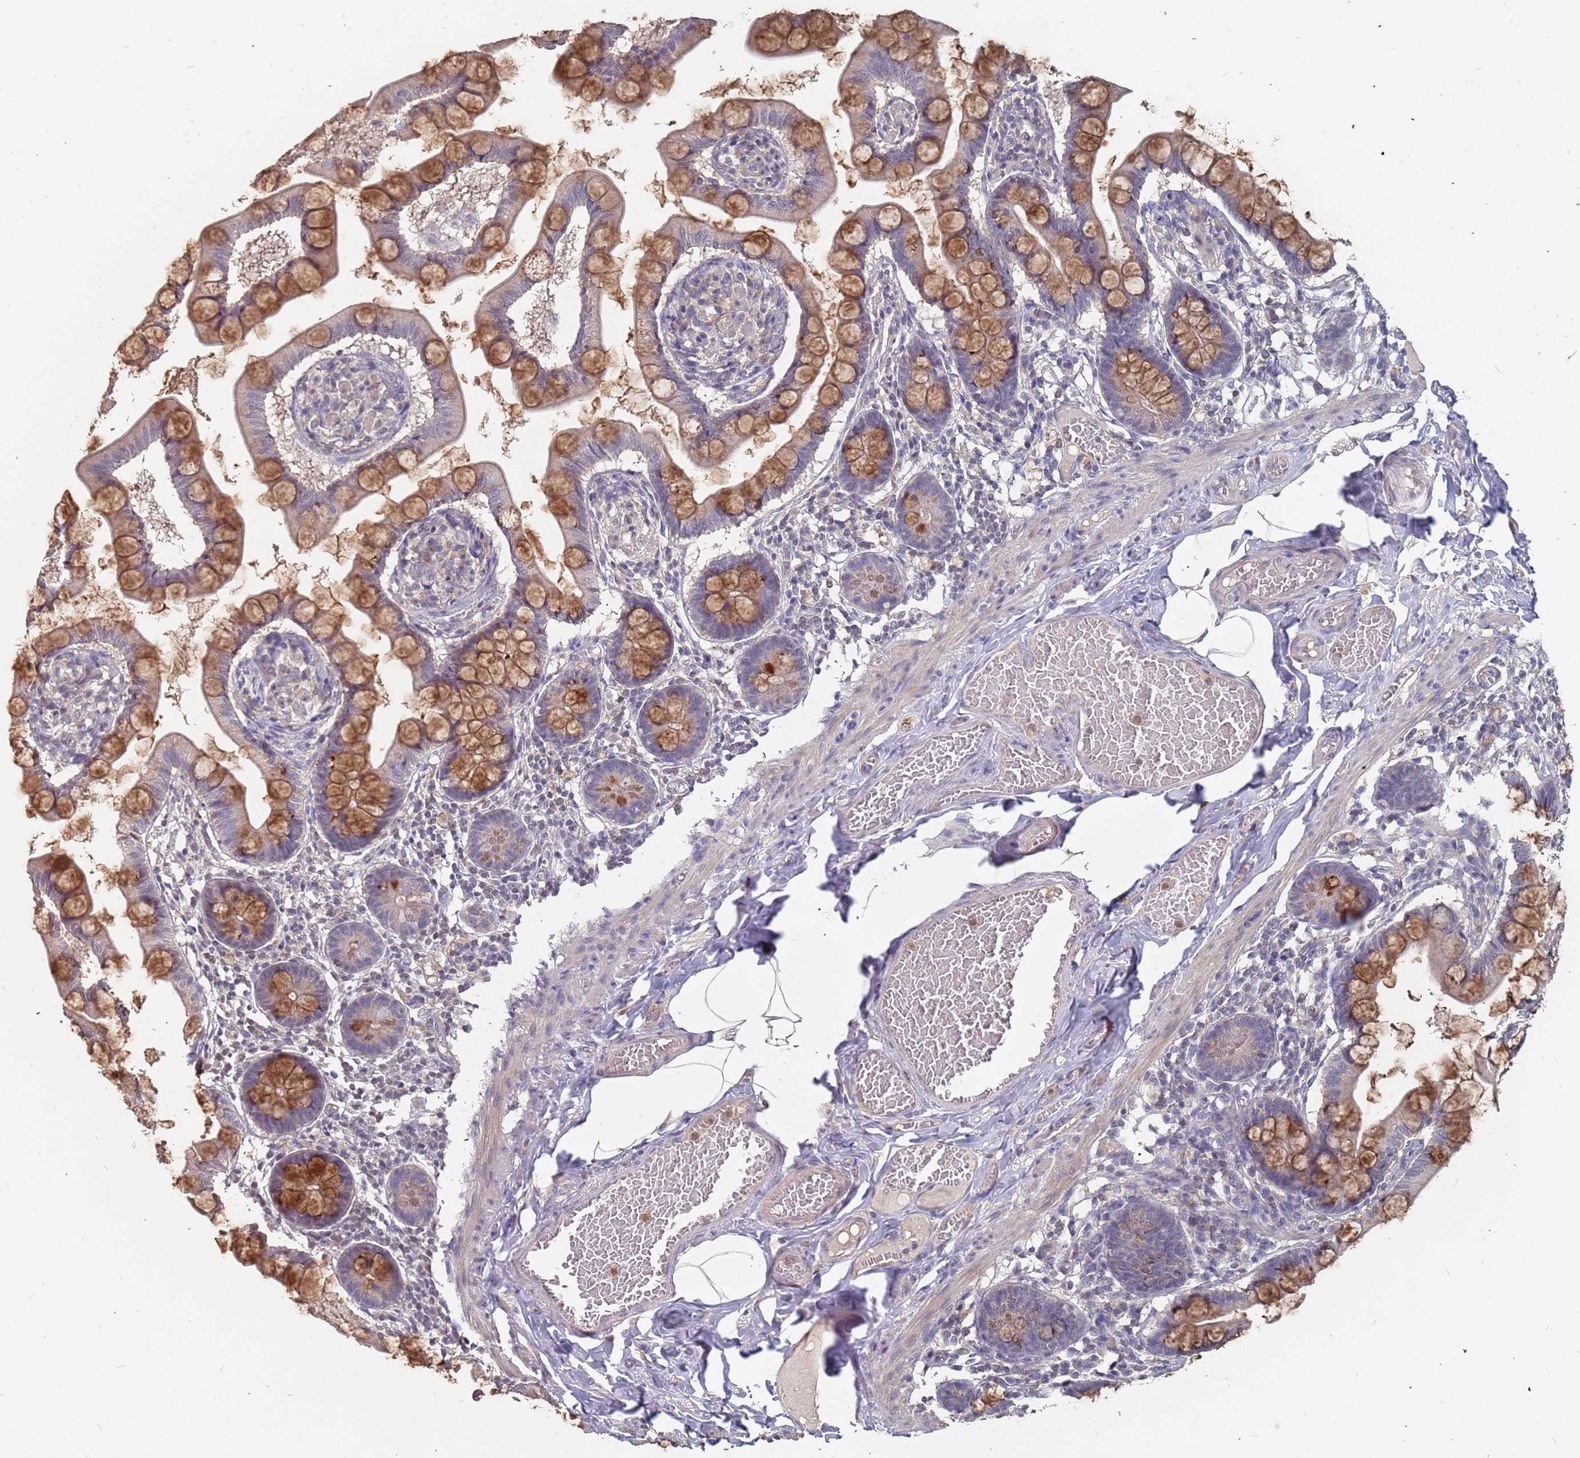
{"staining": {"intensity": "strong", "quantity": "25%-75%", "location": "cytoplasmic/membranous"}, "tissue": "small intestine", "cell_type": "Glandular cells", "image_type": "normal", "snomed": [{"axis": "morphology", "description": "Normal tissue, NOS"}, {"axis": "topography", "description": "Small intestine"}], "caption": "Brown immunohistochemical staining in unremarkable small intestine demonstrates strong cytoplasmic/membranous positivity in about 25%-75% of glandular cells. (Stains: DAB in brown, nuclei in blue, Microscopy: brightfield microscopy at high magnification).", "gene": "TCEANC2", "patient": {"sex": "male", "age": 41}}